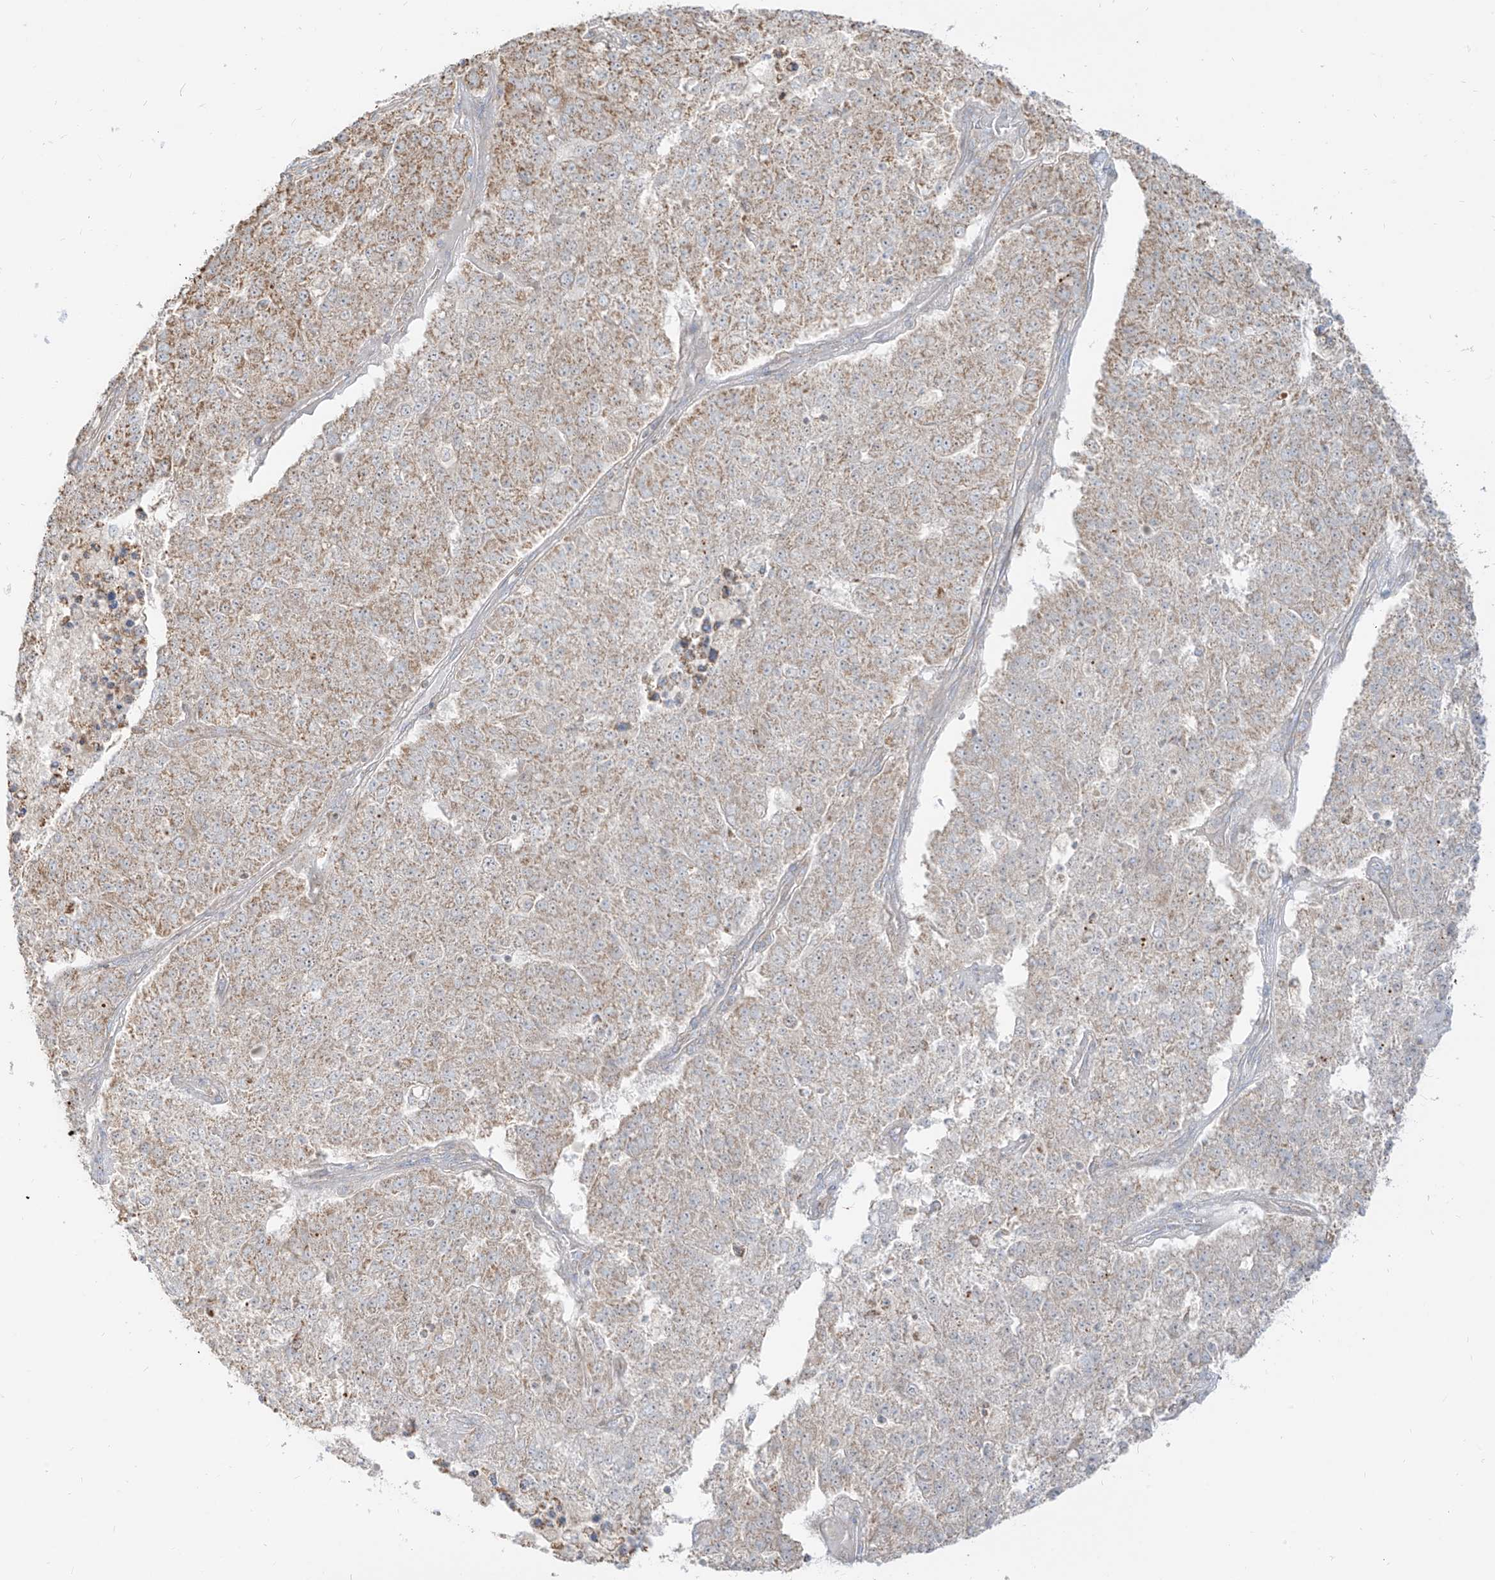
{"staining": {"intensity": "weak", "quantity": ">75%", "location": "cytoplasmic/membranous"}, "tissue": "pancreatic cancer", "cell_type": "Tumor cells", "image_type": "cancer", "snomed": [{"axis": "morphology", "description": "Adenocarcinoma, NOS"}, {"axis": "topography", "description": "Pancreas"}], "caption": "Protein positivity by IHC exhibits weak cytoplasmic/membranous expression in approximately >75% of tumor cells in pancreatic adenocarcinoma.", "gene": "ZIM3", "patient": {"sex": "female", "age": 61}}